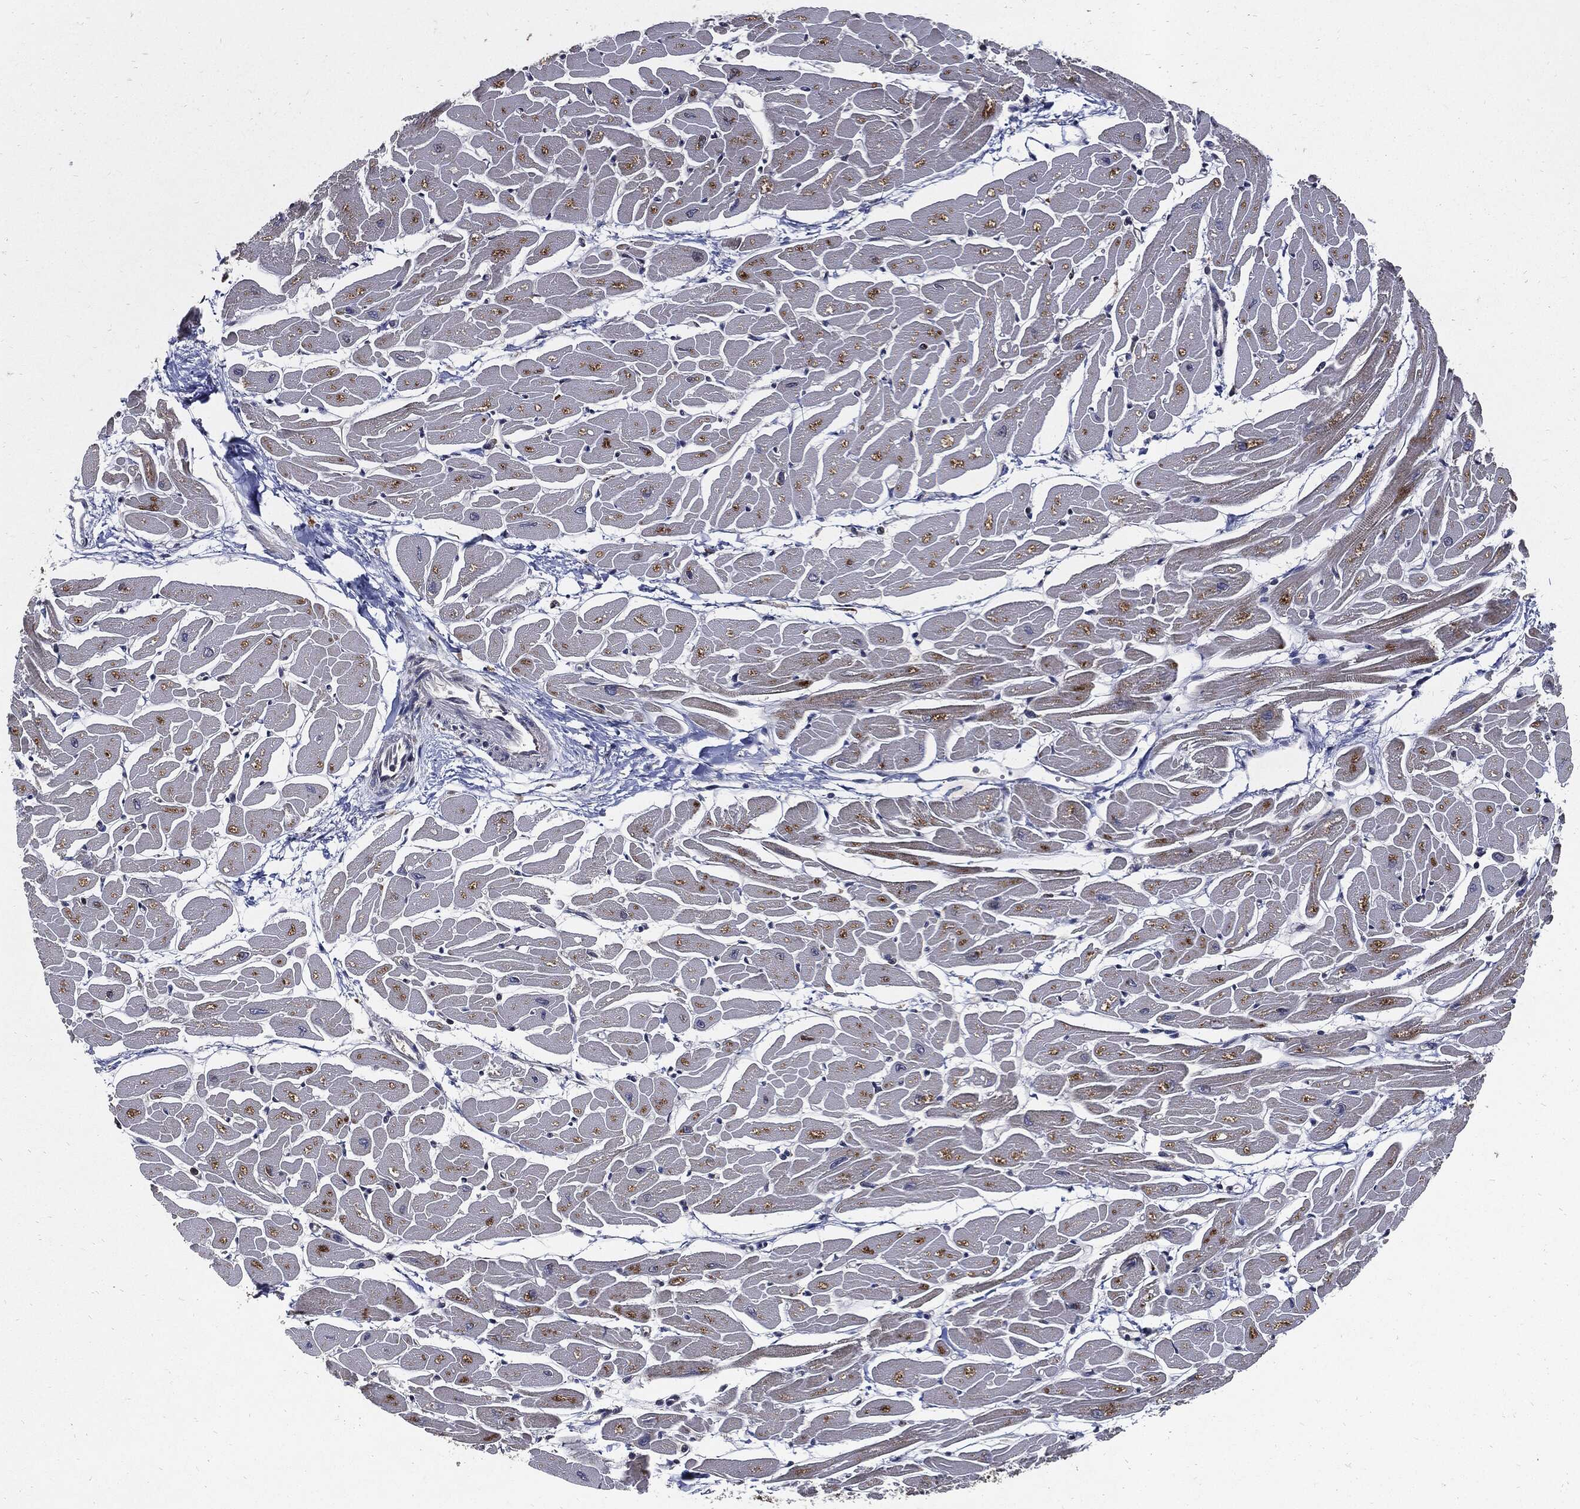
{"staining": {"intensity": "strong", "quantity": "<25%", "location": "cytoplasmic/membranous"}, "tissue": "heart muscle", "cell_type": "Cardiomyocytes", "image_type": "normal", "snomed": [{"axis": "morphology", "description": "Normal tissue, NOS"}, {"axis": "topography", "description": "Heart"}], "caption": "Immunohistochemical staining of unremarkable human heart muscle exhibits <25% levels of strong cytoplasmic/membranous protein expression in approximately <25% of cardiomyocytes.", "gene": "SLC31A2", "patient": {"sex": "male", "age": 57}}